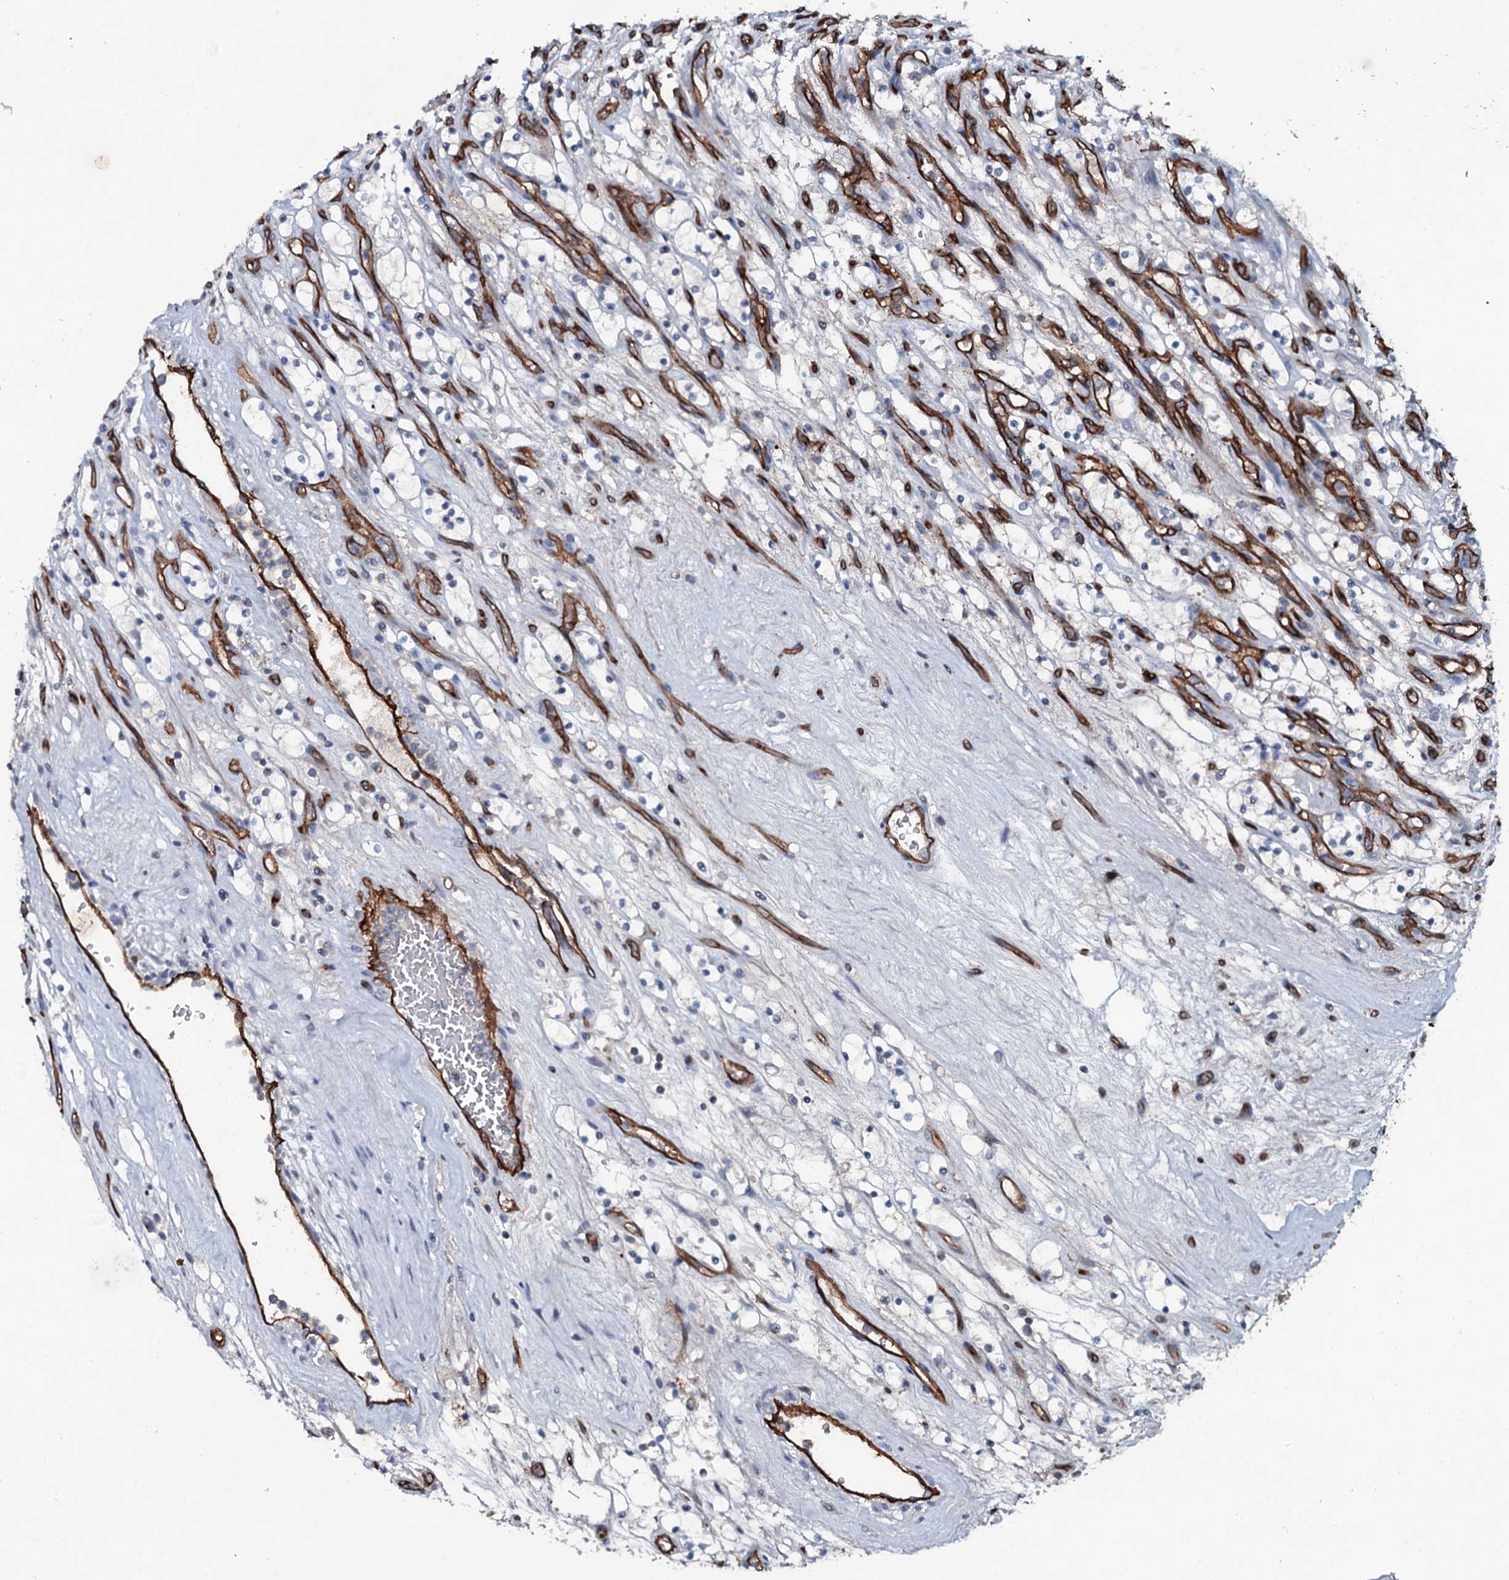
{"staining": {"intensity": "negative", "quantity": "none", "location": "none"}, "tissue": "renal cancer", "cell_type": "Tumor cells", "image_type": "cancer", "snomed": [{"axis": "morphology", "description": "Adenocarcinoma, NOS"}, {"axis": "topography", "description": "Kidney"}], "caption": "Immunohistochemical staining of renal cancer displays no significant staining in tumor cells. (DAB immunohistochemistry (IHC), high magnification).", "gene": "CLEC14A", "patient": {"sex": "female", "age": 69}}